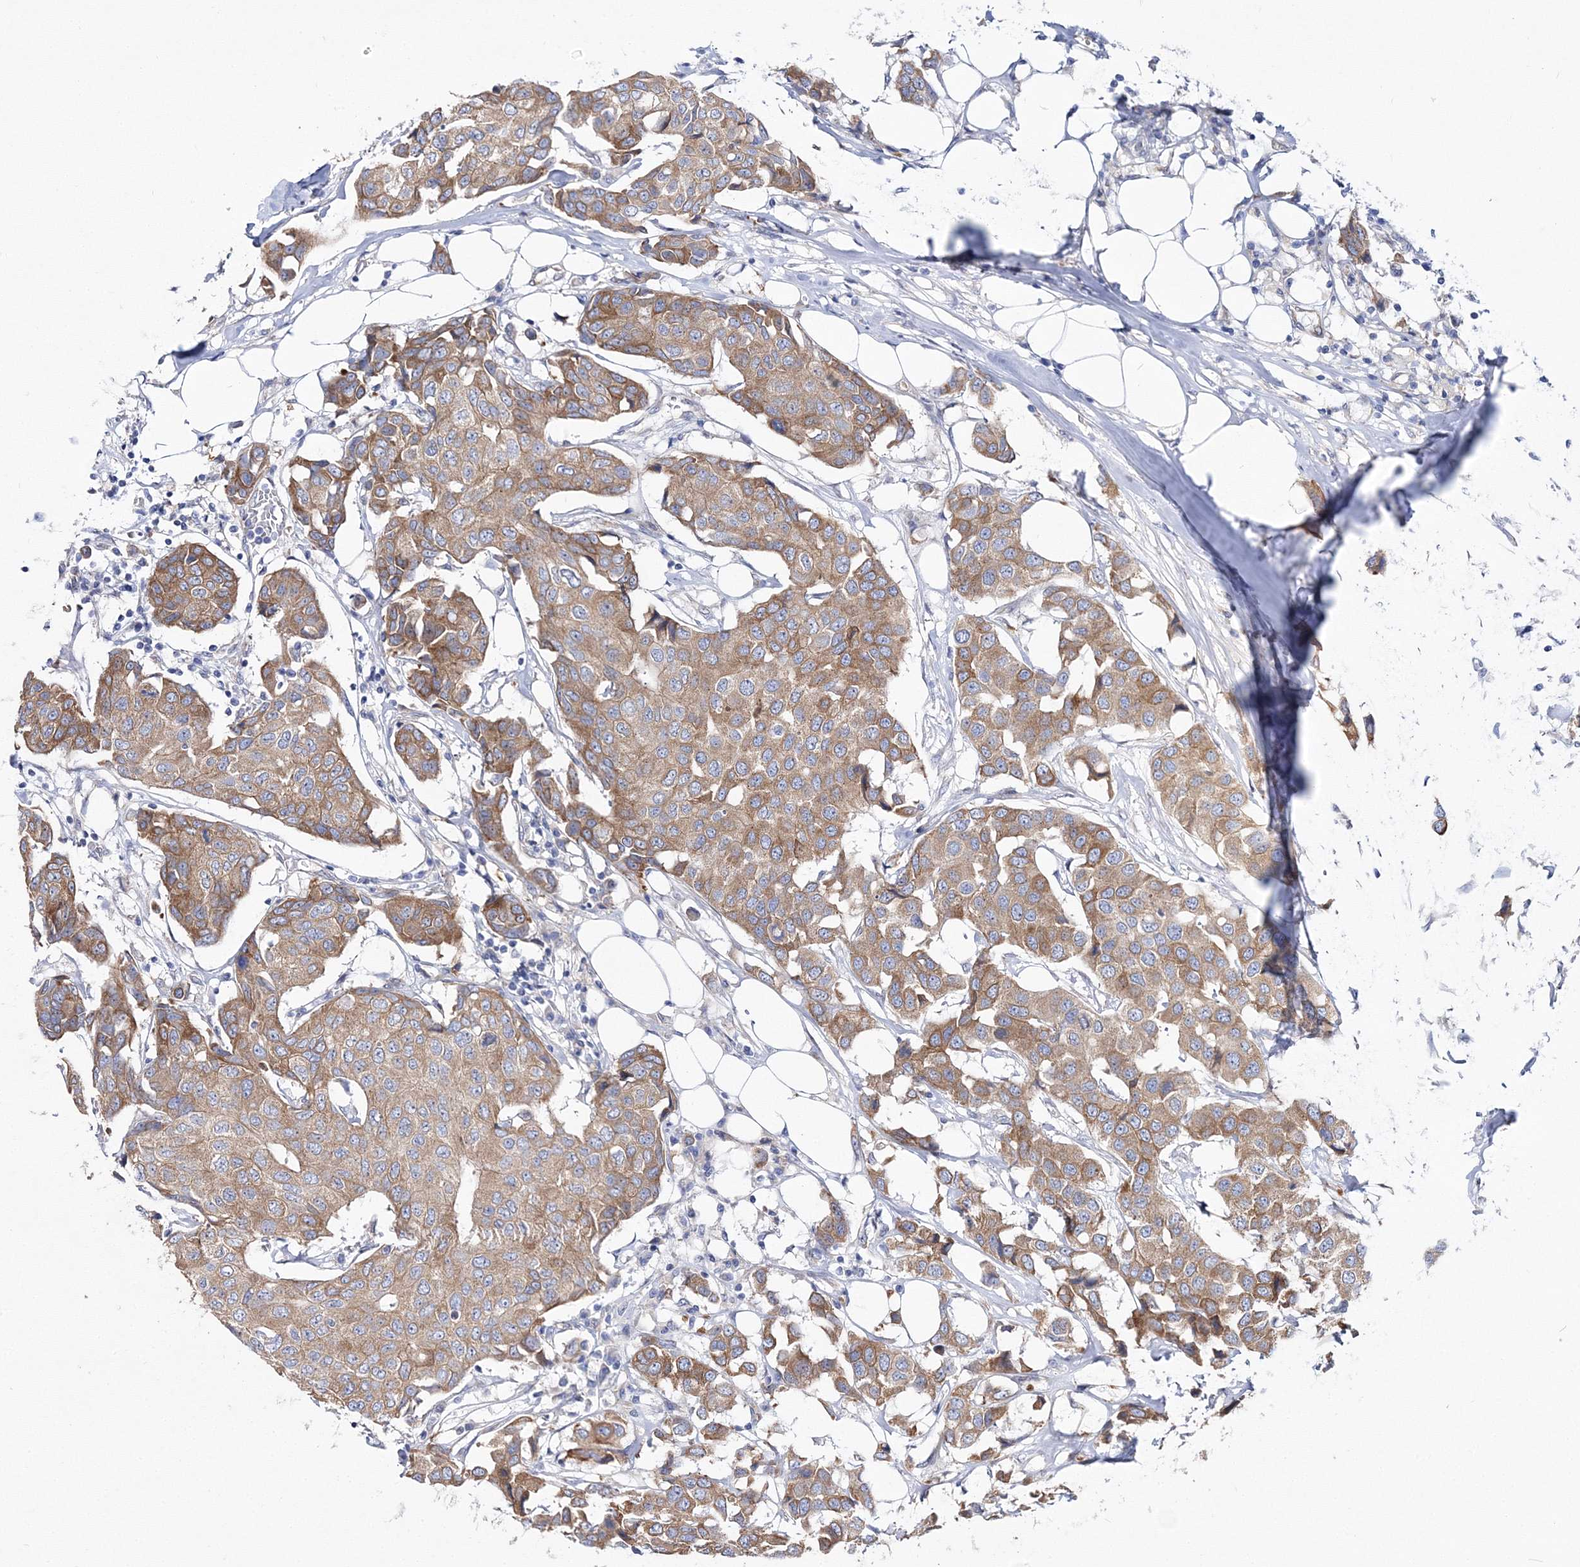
{"staining": {"intensity": "moderate", "quantity": ">75%", "location": "cytoplasmic/membranous"}, "tissue": "breast cancer", "cell_type": "Tumor cells", "image_type": "cancer", "snomed": [{"axis": "morphology", "description": "Duct carcinoma"}, {"axis": "topography", "description": "Breast"}], "caption": "Immunohistochemistry histopathology image of neoplastic tissue: breast cancer stained using IHC shows medium levels of moderate protein expression localized specifically in the cytoplasmic/membranous of tumor cells, appearing as a cytoplasmic/membranous brown color.", "gene": "ARHGAP32", "patient": {"sex": "female", "age": 80}}